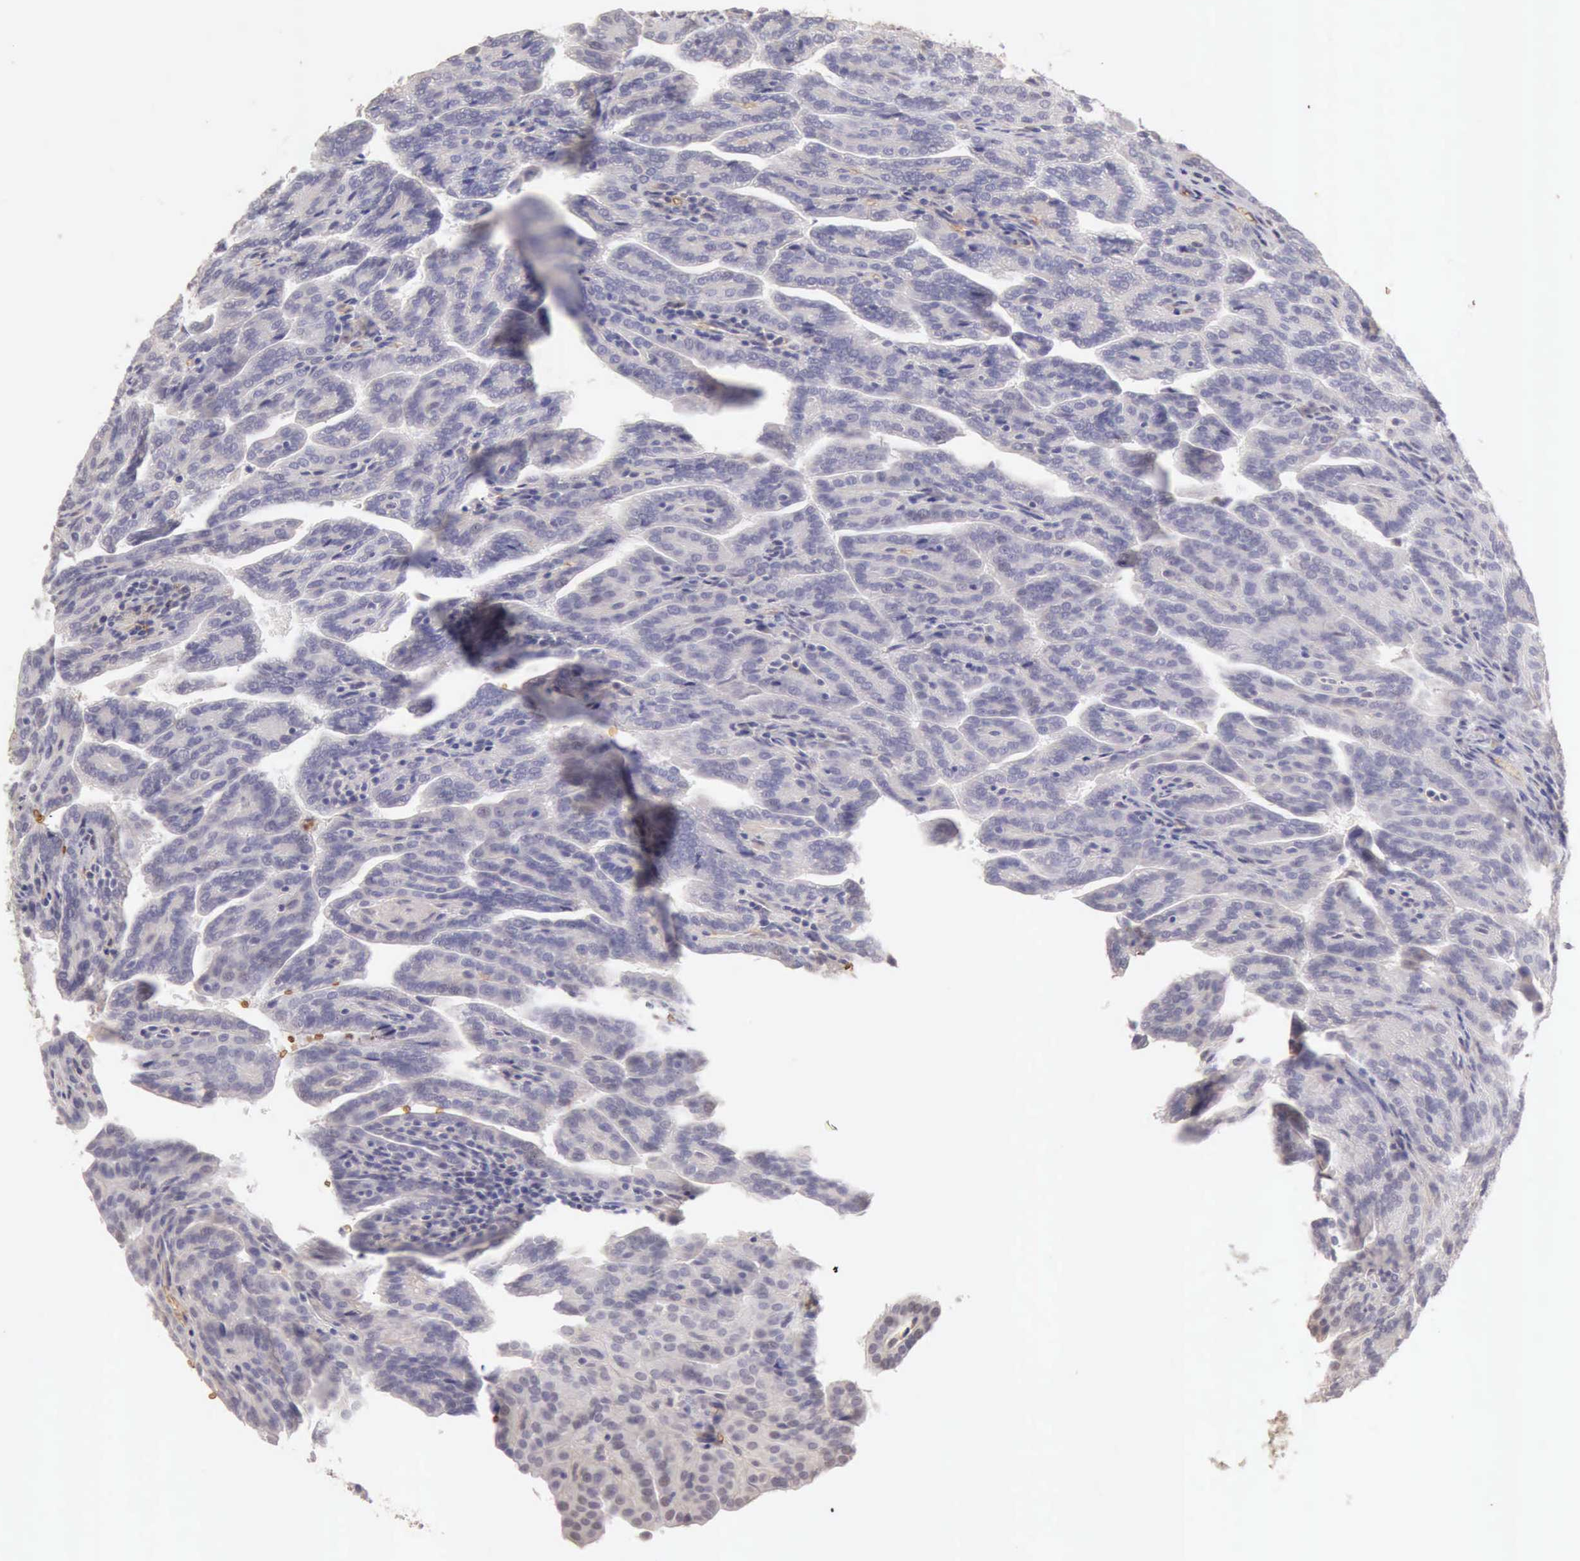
{"staining": {"intensity": "negative", "quantity": "none", "location": "none"}, "tissue": "renal cancer", "cell_type": "Tumor cells", "image_type": "cancer", "snomed": [{"axis": "morphology", "description": "Adenocarcinoma, NOS"}, {"axis": "topography", "description": "Kidney"}], "caption": "IHC image of renal adenocarcinoma stained for a protein (brown), which shows no staining in tumor cells.", "gene": "CFI", "patient": {"sex": "male", "age": 61}}